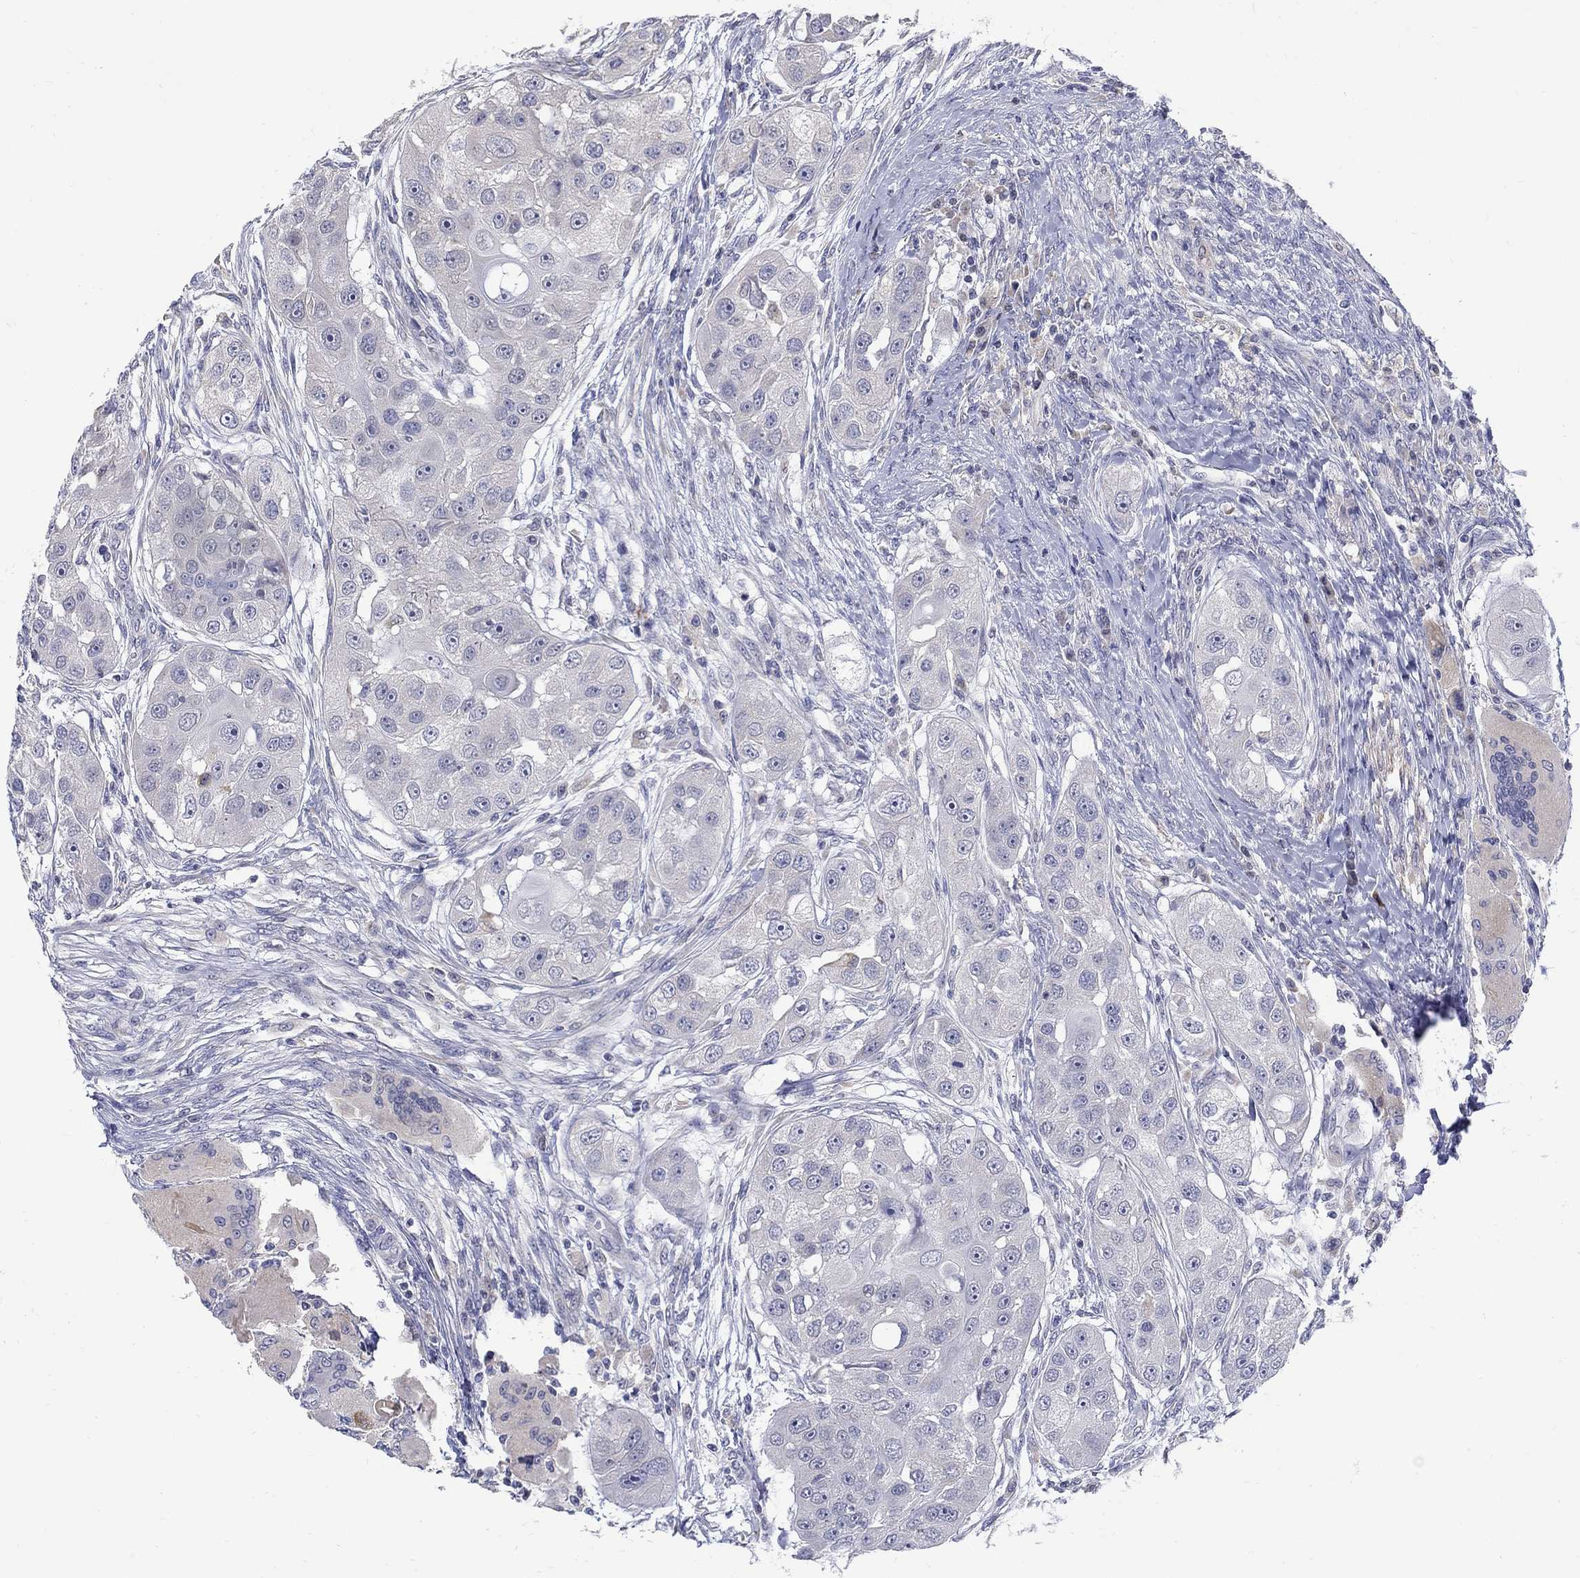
{"staining": {"intensity": "negative", "quantity": "none", "location": "none"}, "tissue": "head and neck cancer", "cell_type": "Tumor cells", "image_type": "cancer", "snomed": [{"axis": "morphology", "description": "Squamous cell carcinoma, NOS"}, {"axis": "topography", "description": "Head-Neck"}], "caption": "Immunohistochemical staining of human squamous cell carcinoma (head and neck) shows no significant expression in tumor cells.", "gene": "ABCA4", "patient": {"sex": "male", "age": 51}}